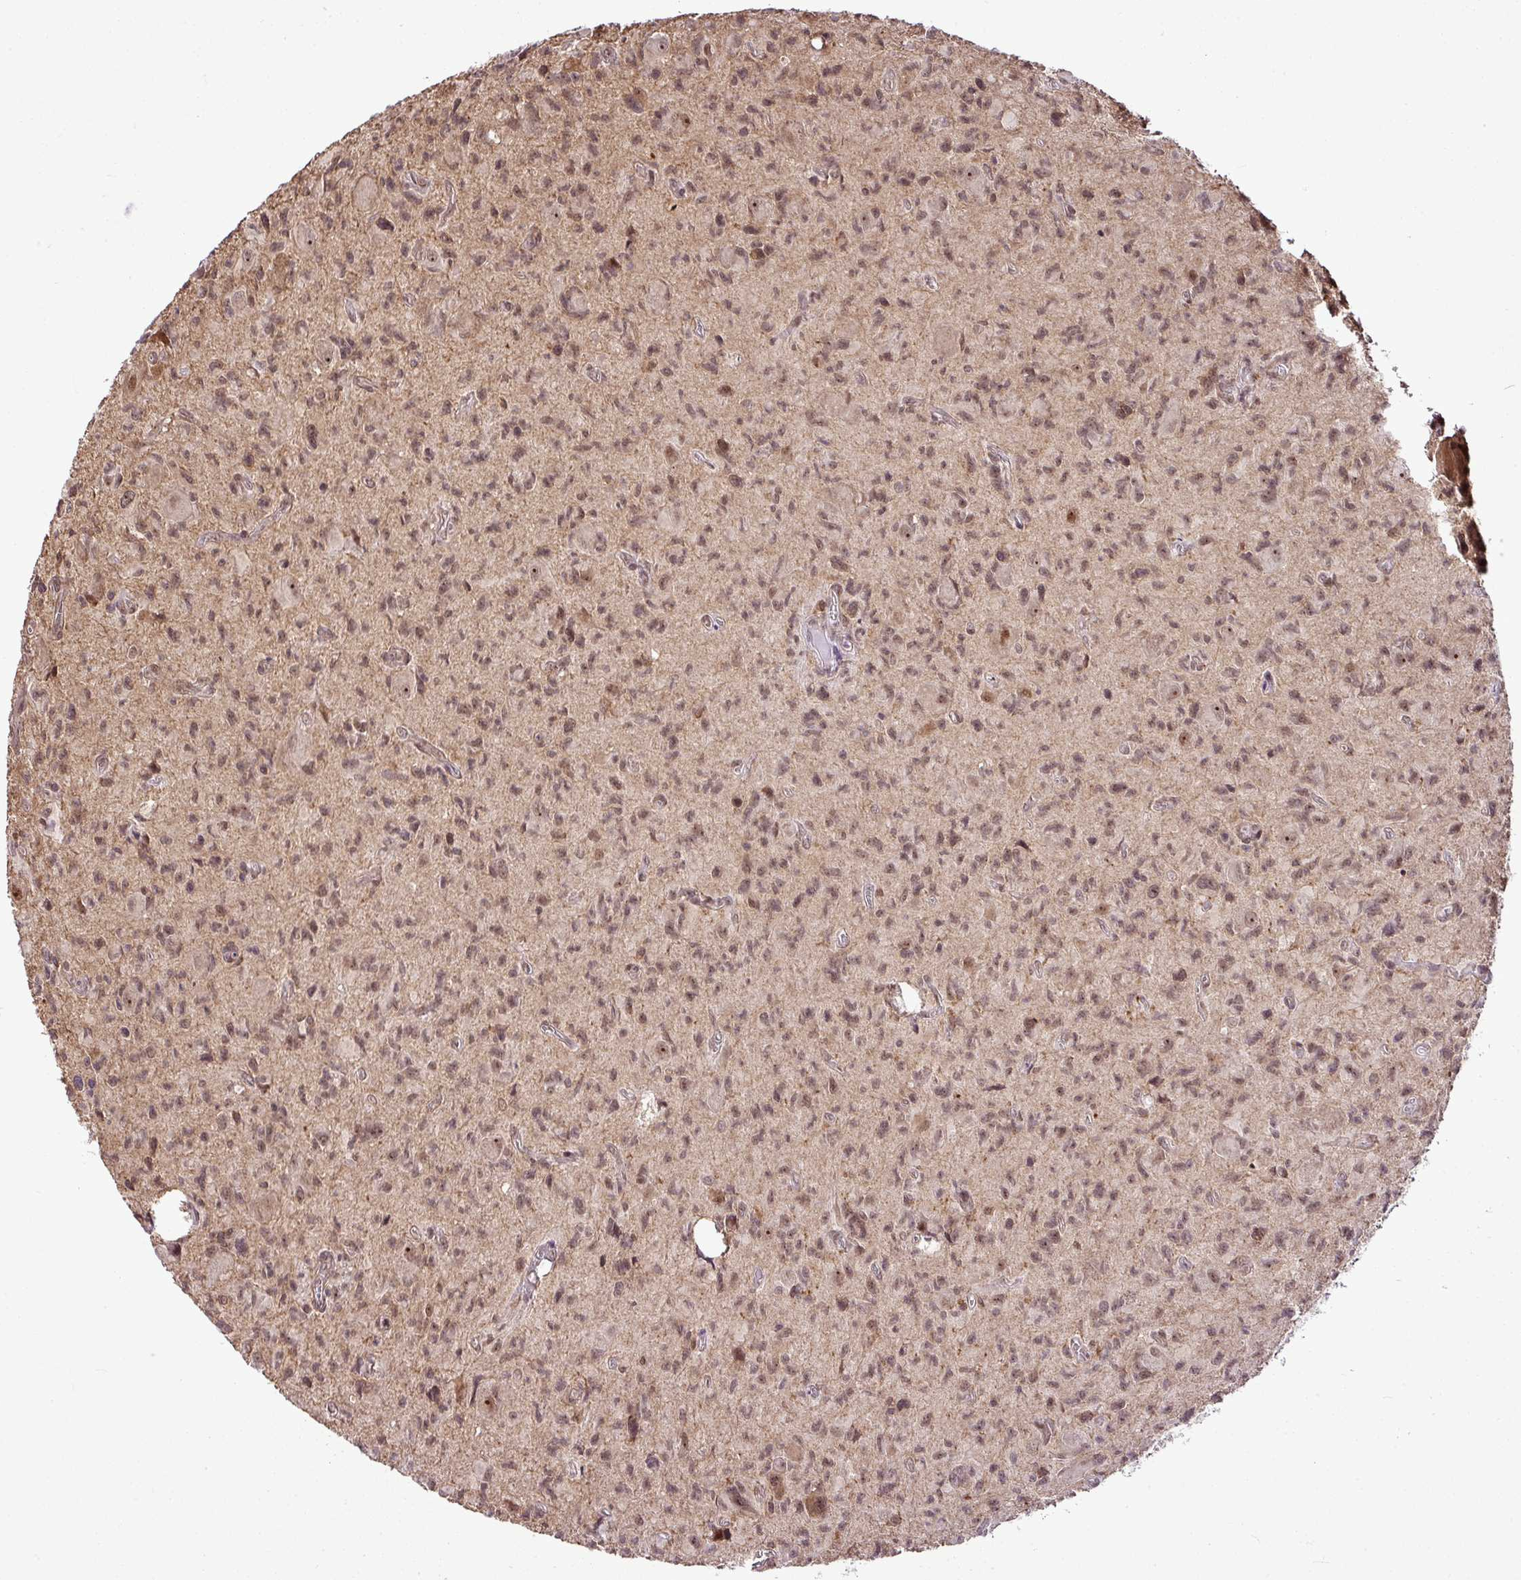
{"staining": {"intensity": "weak", "quantity": "25%-75%", "location": "nuclear"}, "tissue": "glioma", "cell_type": "Tumor cells", "image_type": "cancer", "snomed": [{"axis": "morphology", "description": "Glioma, malignant, High grade"}, {"axis": "topography", "description": "Brain"}], "caption": "Immunohistochemical staining of malignant glioma (high-grade) reveals weak nuclear protein expression in about 25%-75% of tumor cells.", "gene": "FAM153A", "patient": {"sex": "male", "age": 76}}